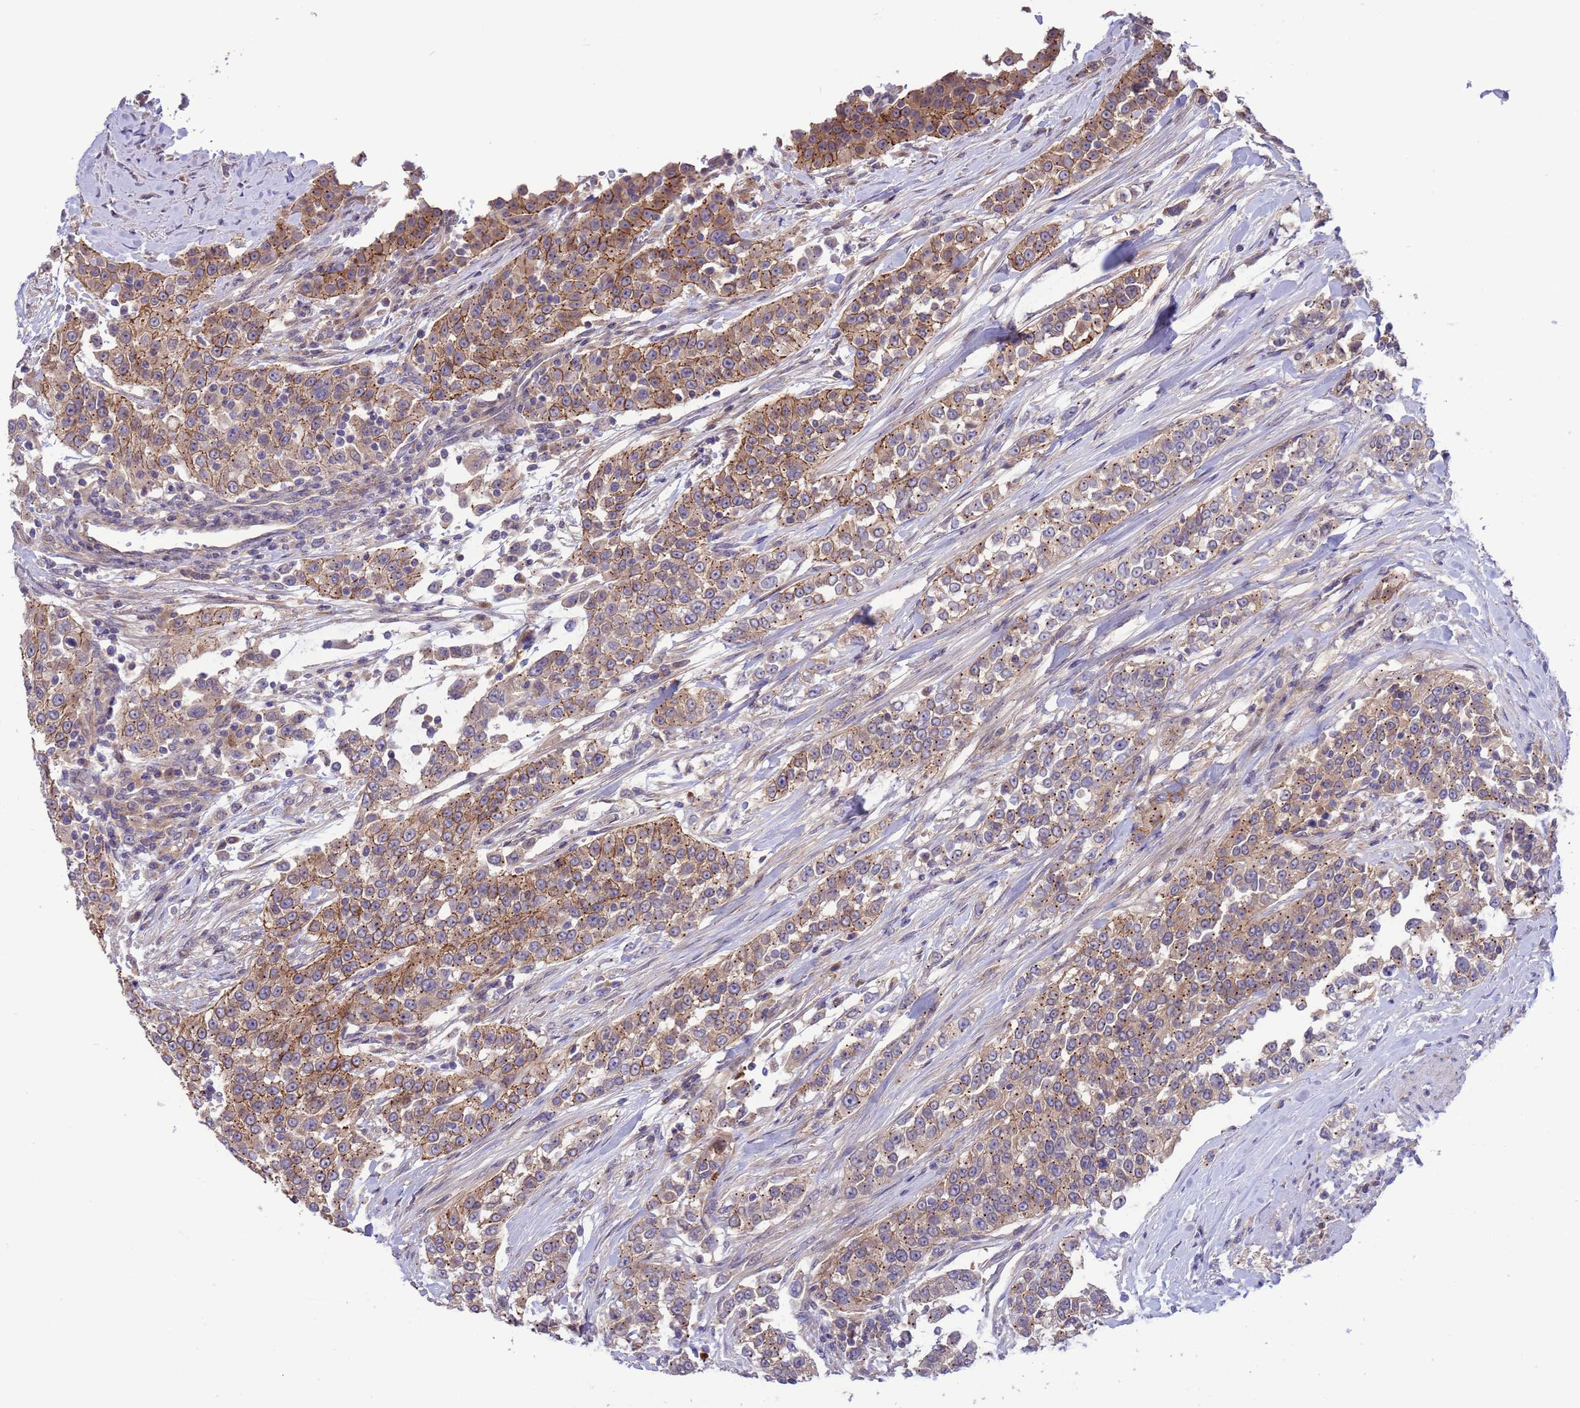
{"staining": {"intensity": "moderate", "quantity": "25%-75%", "location": "cytoplasmic/membranous"}, "tissue": "urothelial cancer", "cell_type": "Tumor cells", "image_type": "cancer", "snomed": [{"axis": "morphology", "description": "Urothelial carcinoma, High grade"}, {"axis": "topography", "description": "Urinary bladder"}], "caption": "Urothelial cancer stained for a protein (brown) demonstrates moderate cytoplasmic/membranous positive expression in about 25%-75% of tumor cells.", "gene": "GJA10", "patient": {"sex": "female", "age": 80}}